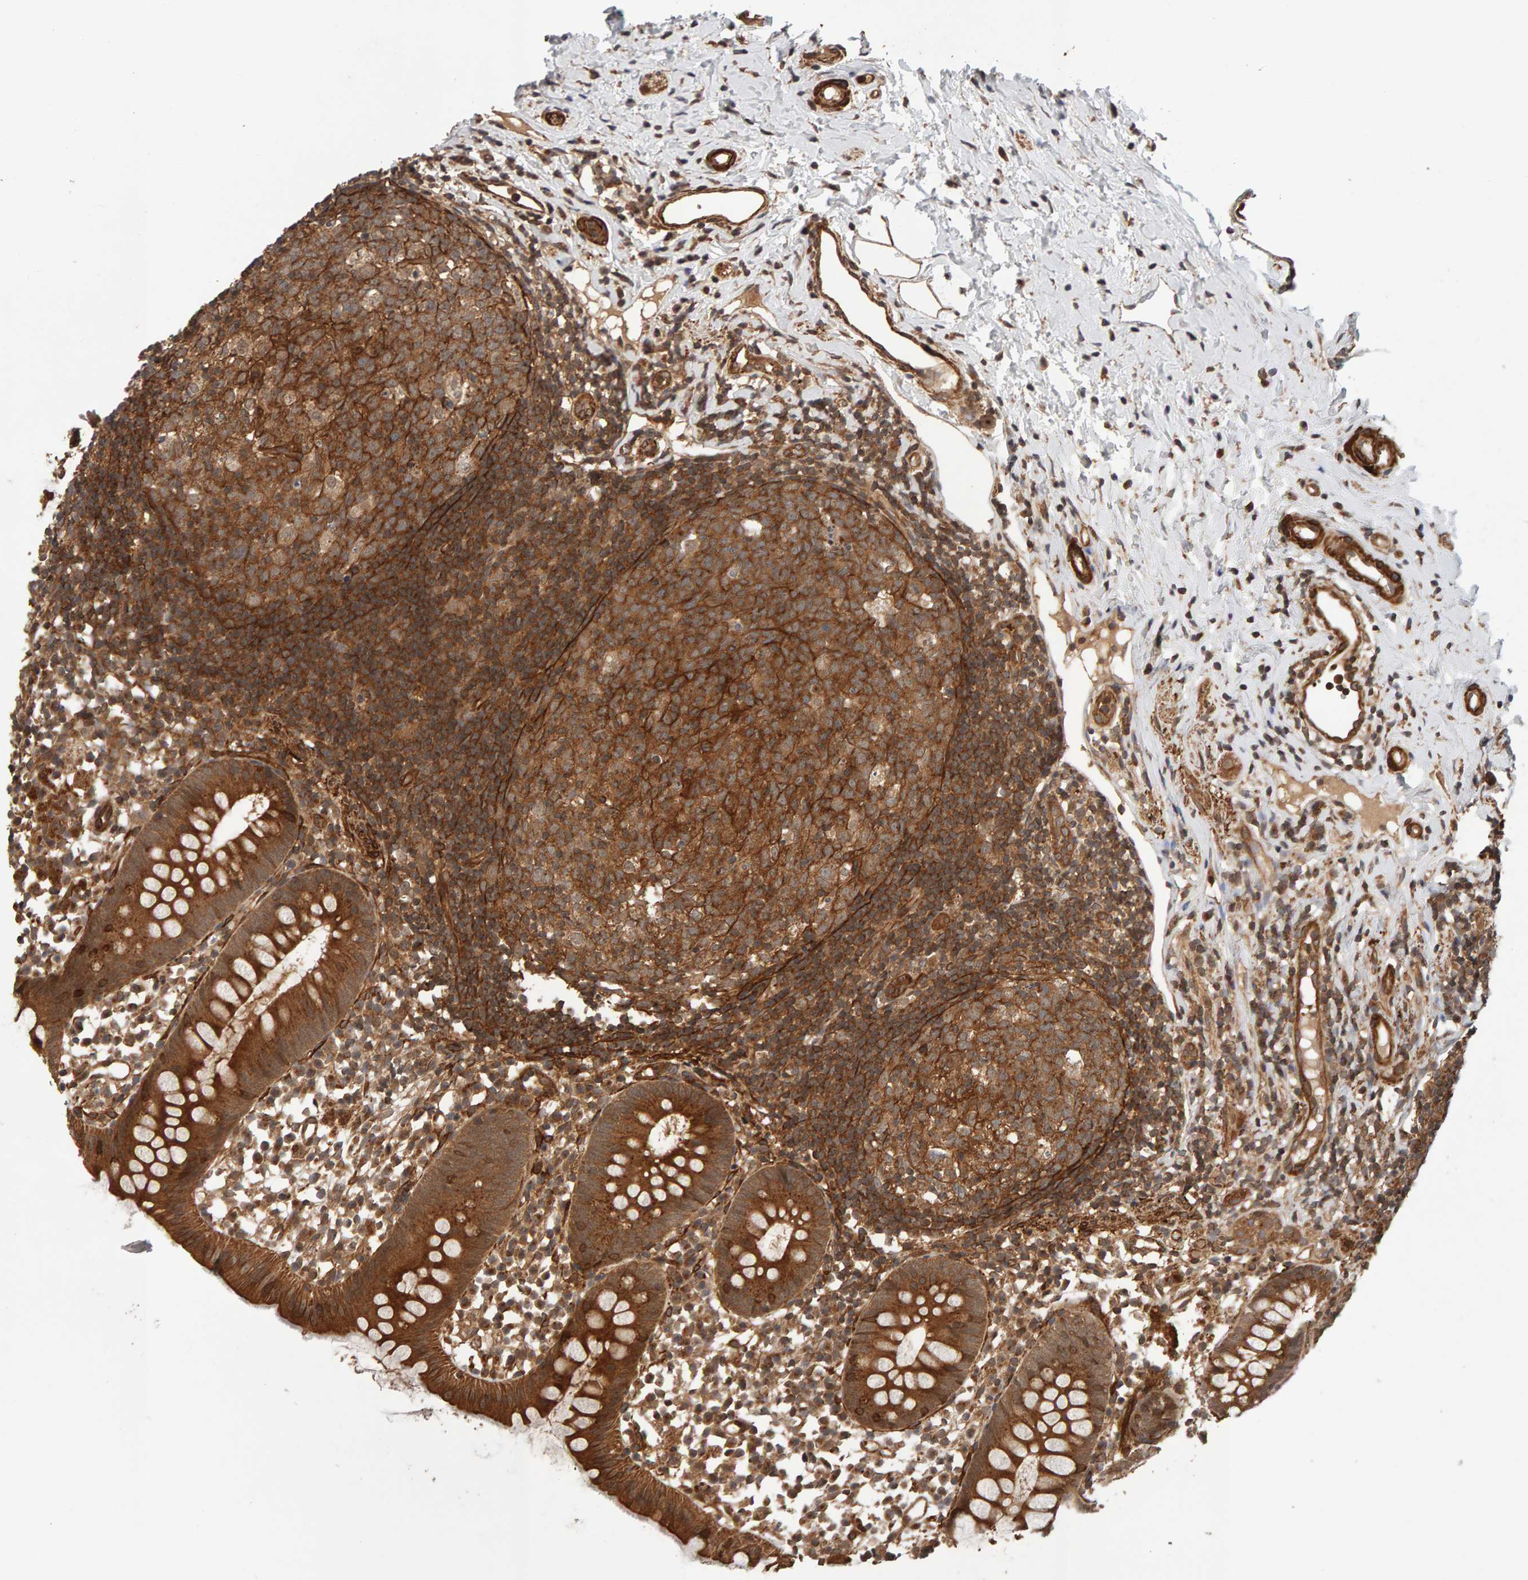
{"staining": {"intensity": "moderate", "quantity": ">75%", "location": "cytoplasmic/membranous"}, "tissue": "appendix", "cell_type": "Glandular cells", "image_type": "normal", "snomed": [{"axis": "morphology", "description": "Normal tissue, NOS"}, {"axis": "topography", "description": "Appendix"}], "caption": "Human appendix stained with a brown dye exhibits moderate cytoplasmic/membranous positive positivity in about >75% of glandular cells.", "gene": "SYNRG", "patient": {"sex": "female", "age": 20}}